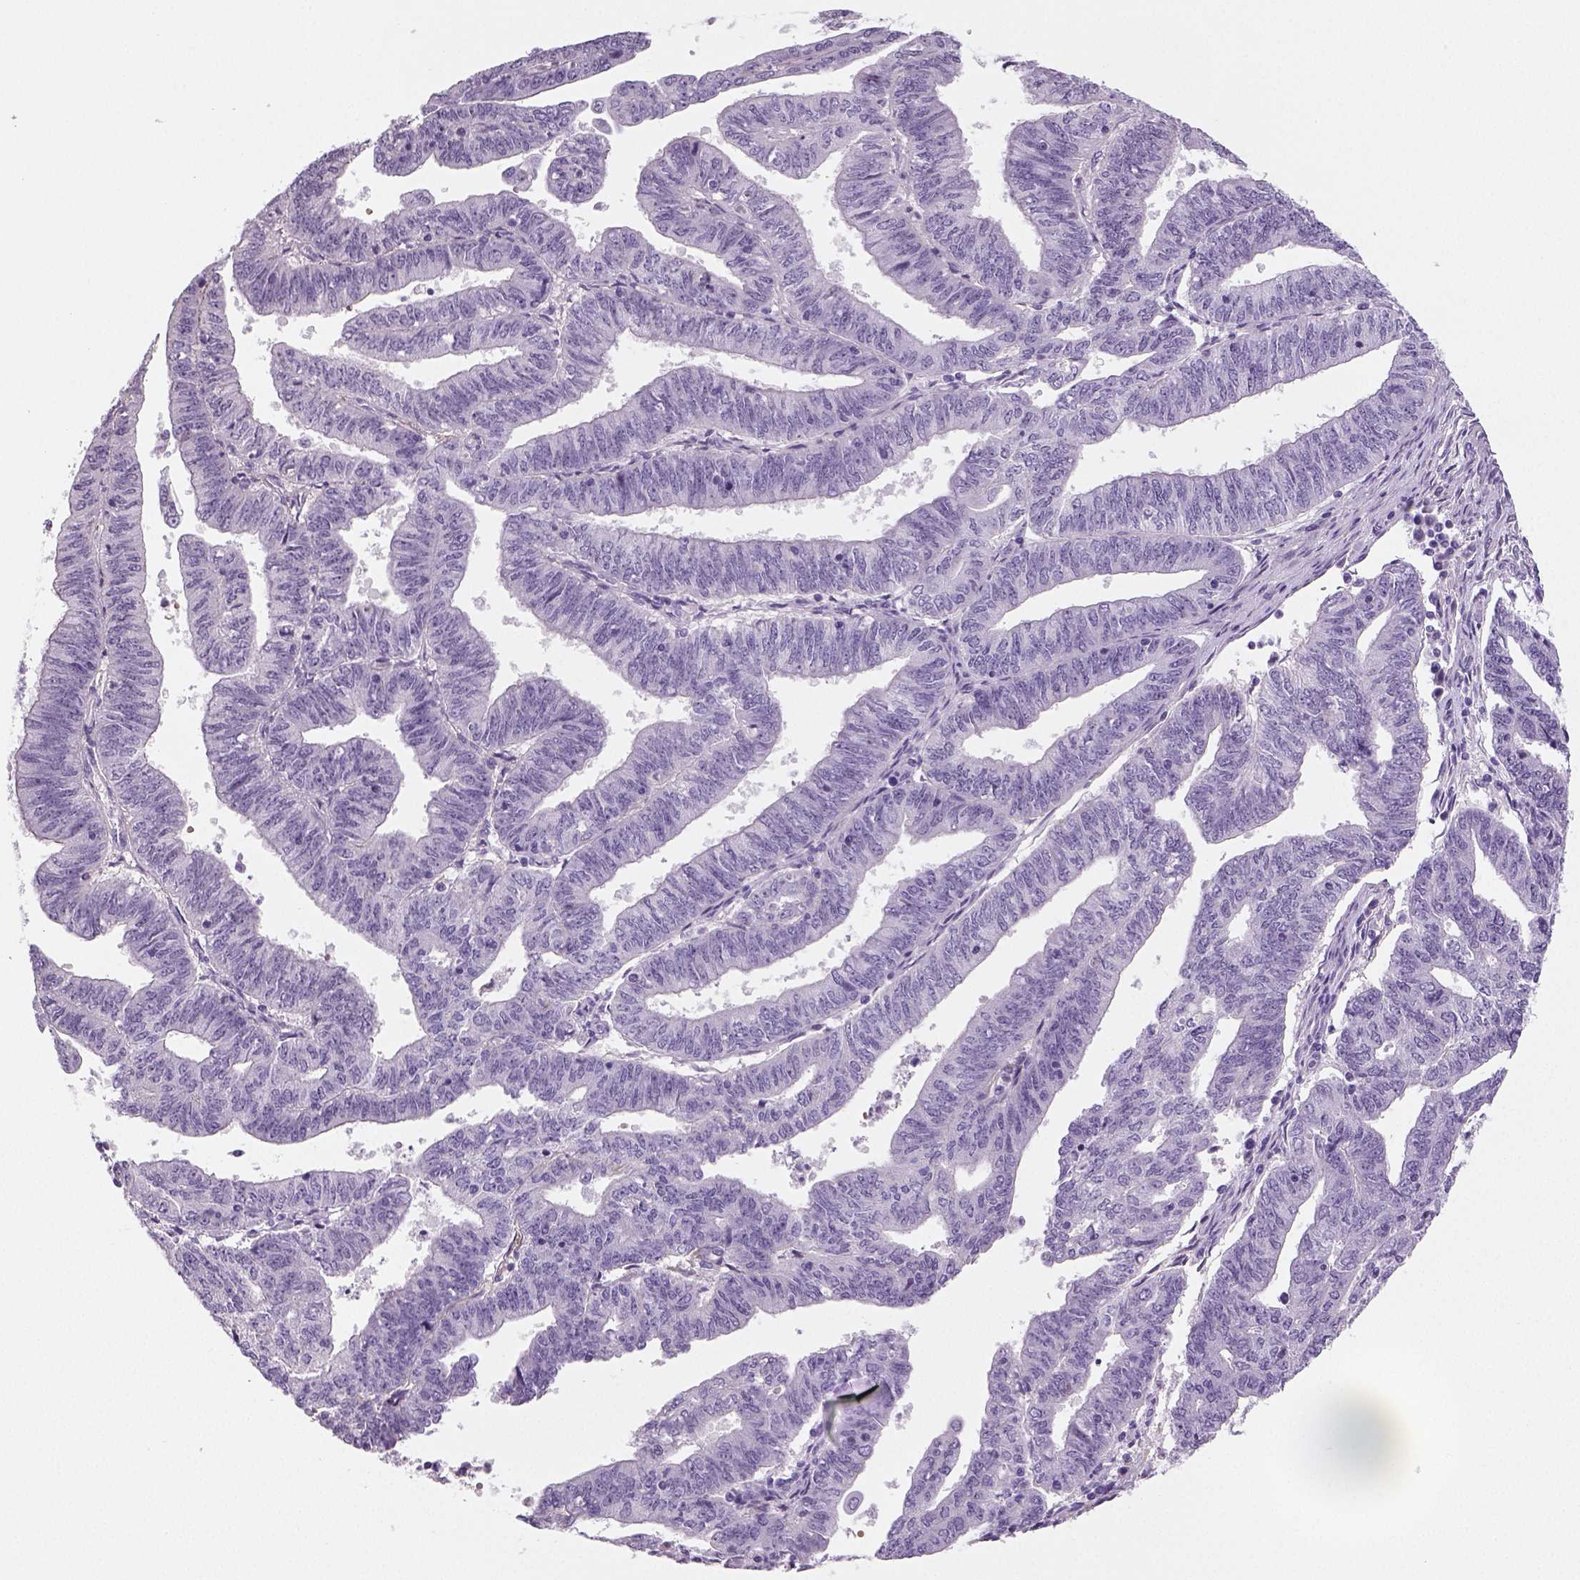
{"staining": {"intensity": "negative", "quantity": "none", "location": "none"}, "tissue": "endometrial cancer", "cell_type": "Tumor cells", "image_type": "cancer", "snomed": [{"axis": "morphology", "description": "Adenocarcinoma, NOS"}, {"axis": "topography", "description": "Endometrium"}], "caption": "An immunohistochemistry histopathology image of endometrial cancer (adenocarcinoma) is shown. There is no staining in tumor cells of endometrial cancer (adenocarcinoma).", "gene": "TSPAN7", "patient": {"sex": "female", "age": 82}}